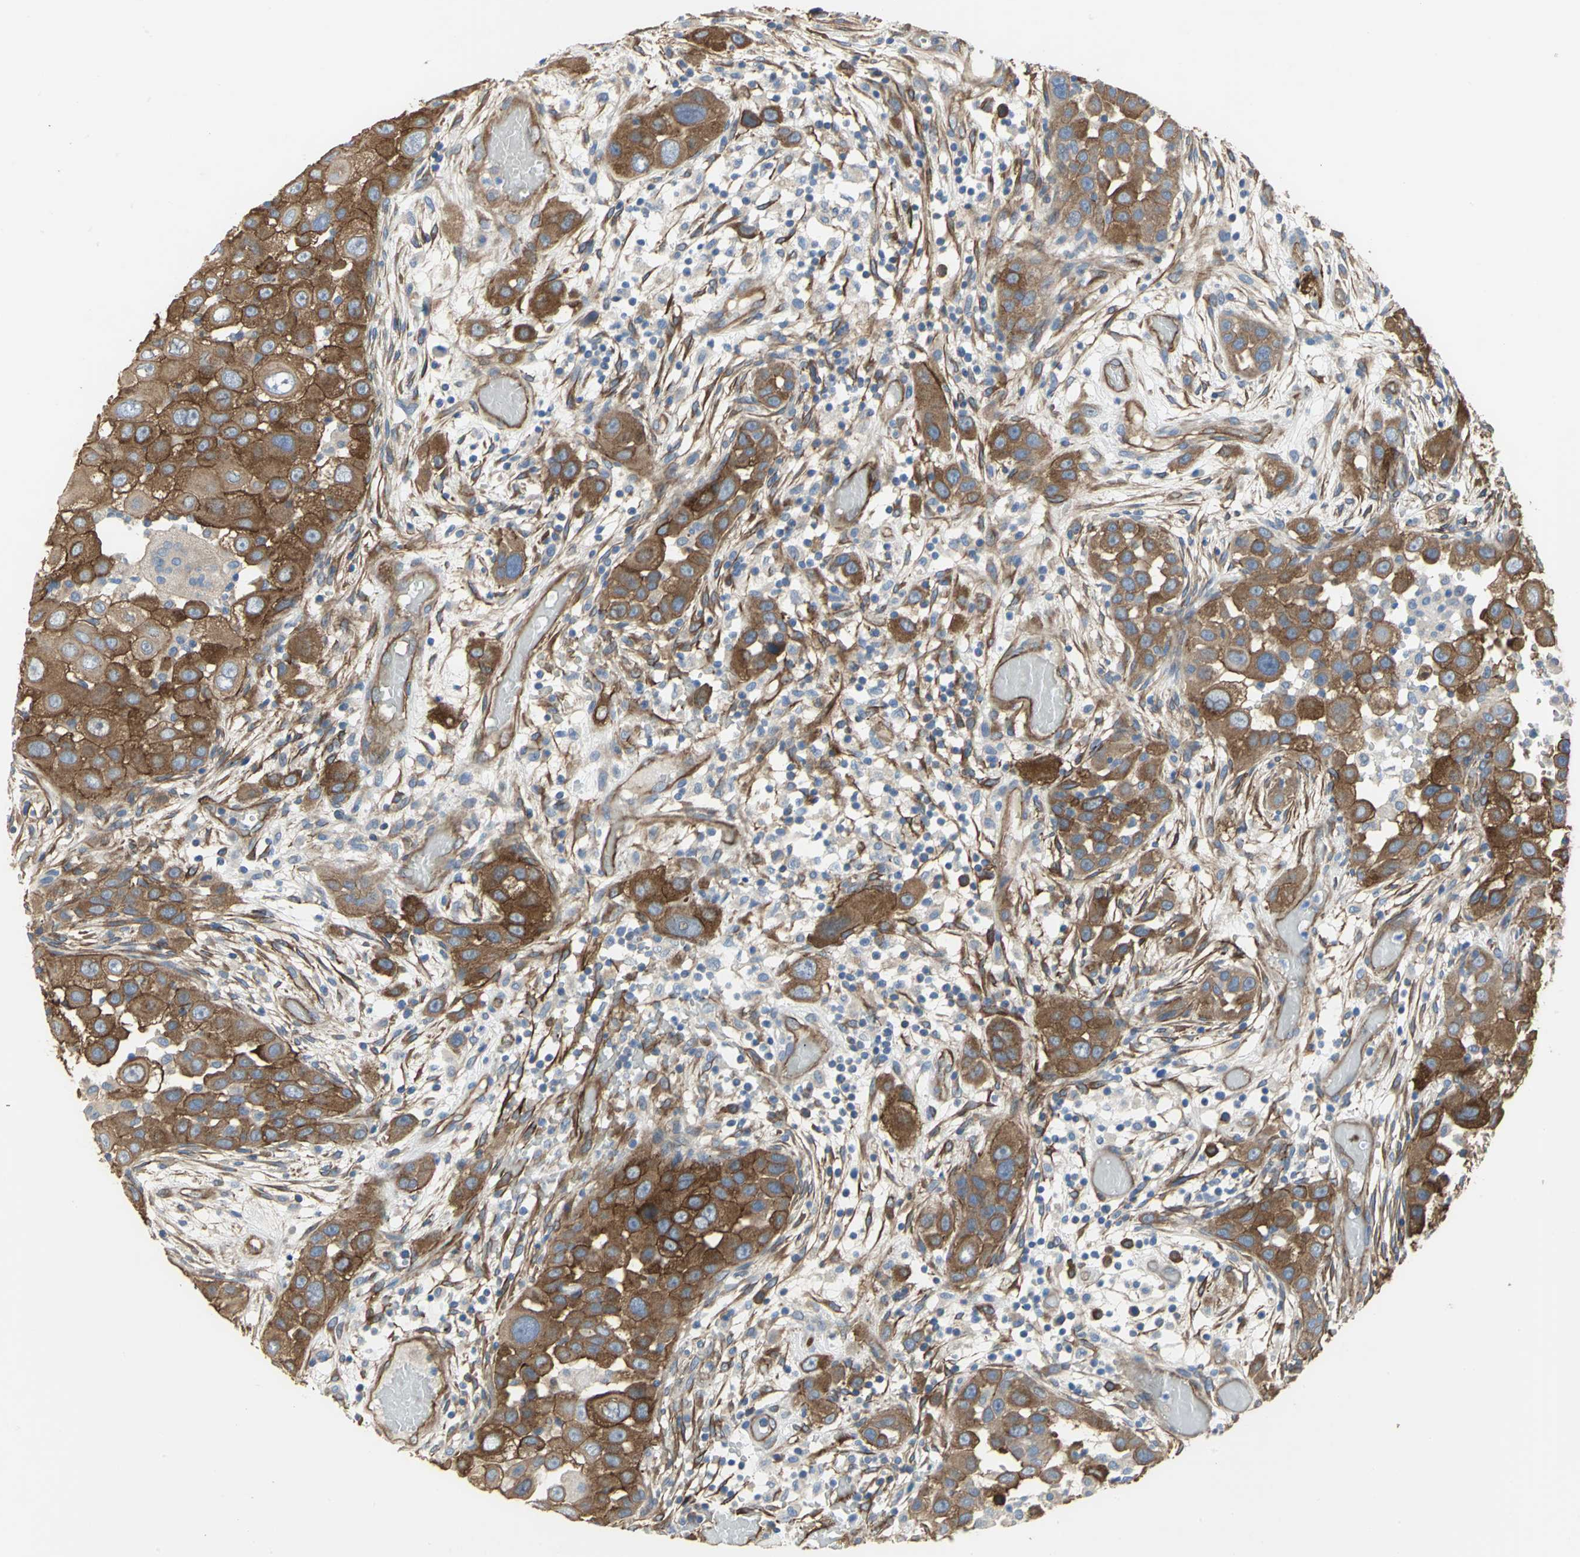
{"staining": {"intensity": "strong", "quantity": ">75%", "location": "cytoplasmic/membranous"}, "tissue": "head and neck cancer", "cell_type": "Tumor cells", "image_type": "cancer", "snomed": [{"axis": "morphology", "description": "Carcinoma, NOS"}, {"axis": "topography", "description": "Head-Neck"}], "caption": "An immunohistochemistry micrograph of neoplastic tissue is shown. Protein staining in brown labels strong cytoplasmic/membranous positivity in head and neck cancer (carcinoma) within tumor cells.", "gene": "FLNB", "patient": {"sex": "male", "age": 87}}